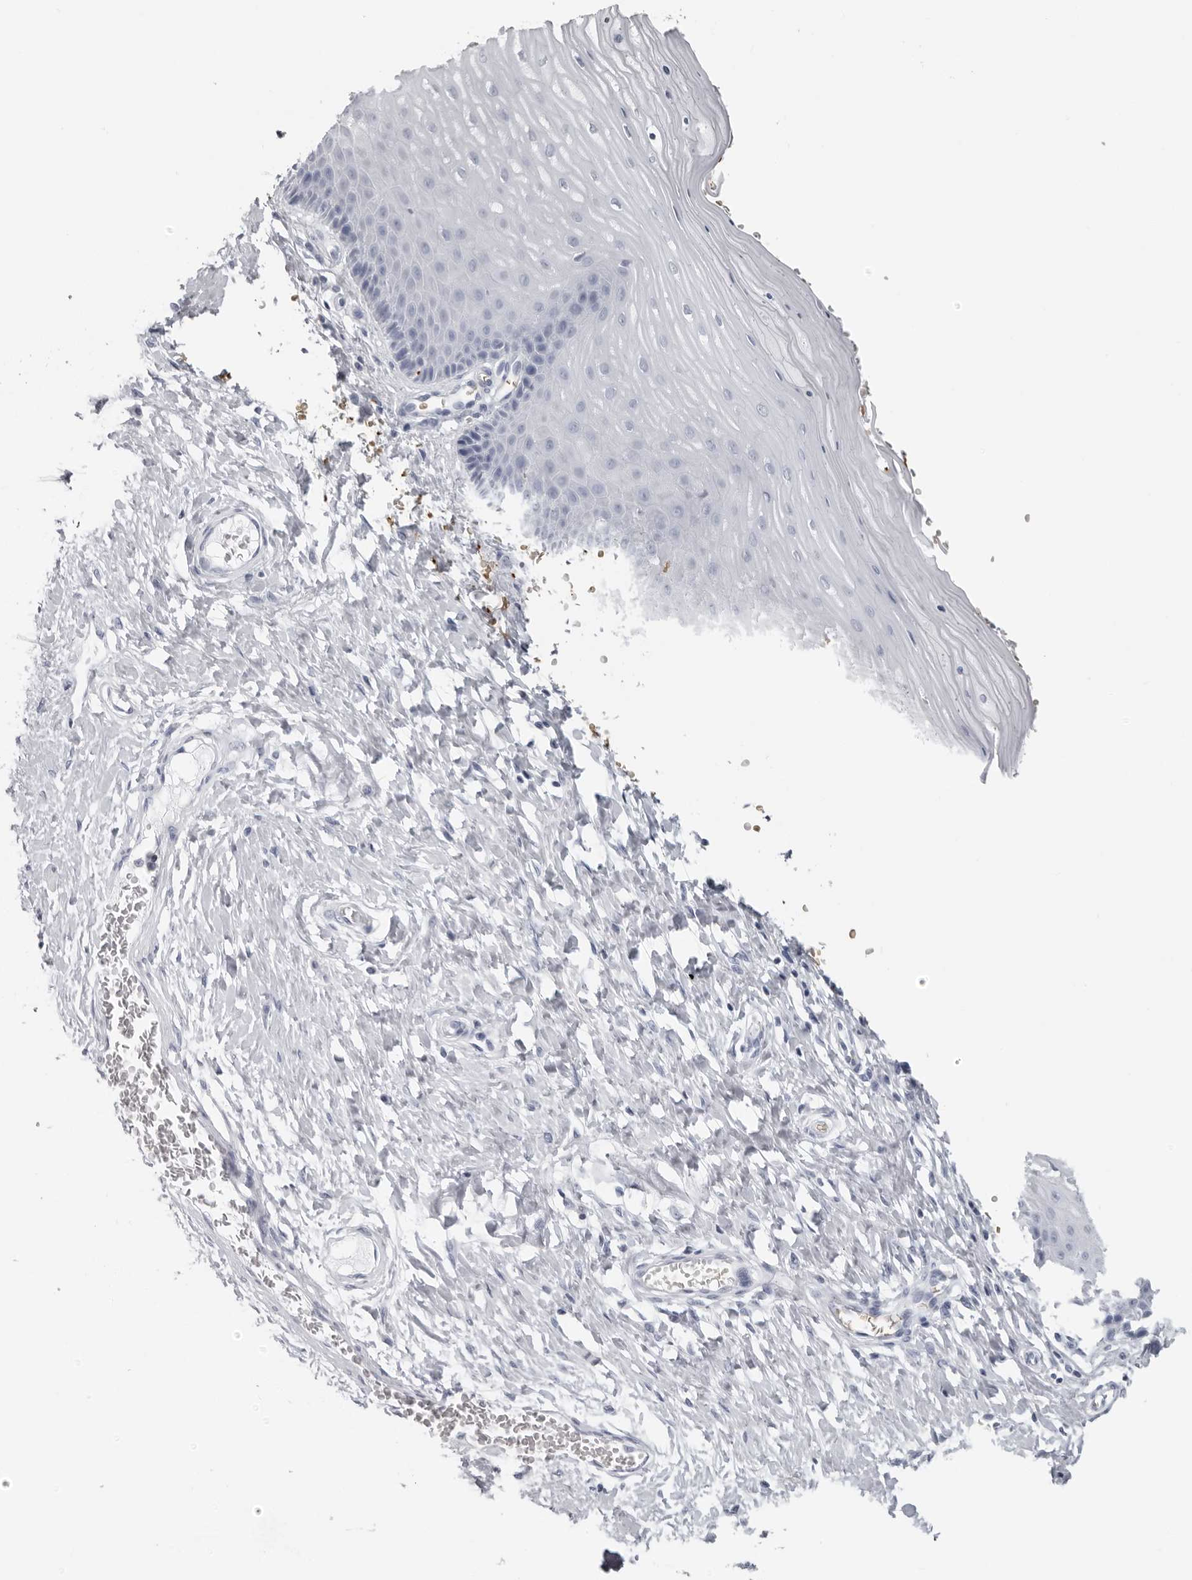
{"staining": {"intensity": "negative", "quantity": "none", "location": "none"}, "tissue": "cervix", "cell_type": "Glandular cells", "image_type": "normal", "snomed": [{"axis": "morphology", "description": "Normal tissue, NOS"}, {"axis": "topography", "description": "Cervix"}], "caption": "This photomicrograph is of benign cervix stained with immunohistochemistry to label a protein in brown with the nuclei are counter-stained blue. There is no staining in glandular cells. (DAB (3,3'-diaminobenzidine) immunohistochemistry visualized using brightfield microscopy, high magnification).", "gene": "EPB41", "patient": {"sex": "female", "age": 55}}